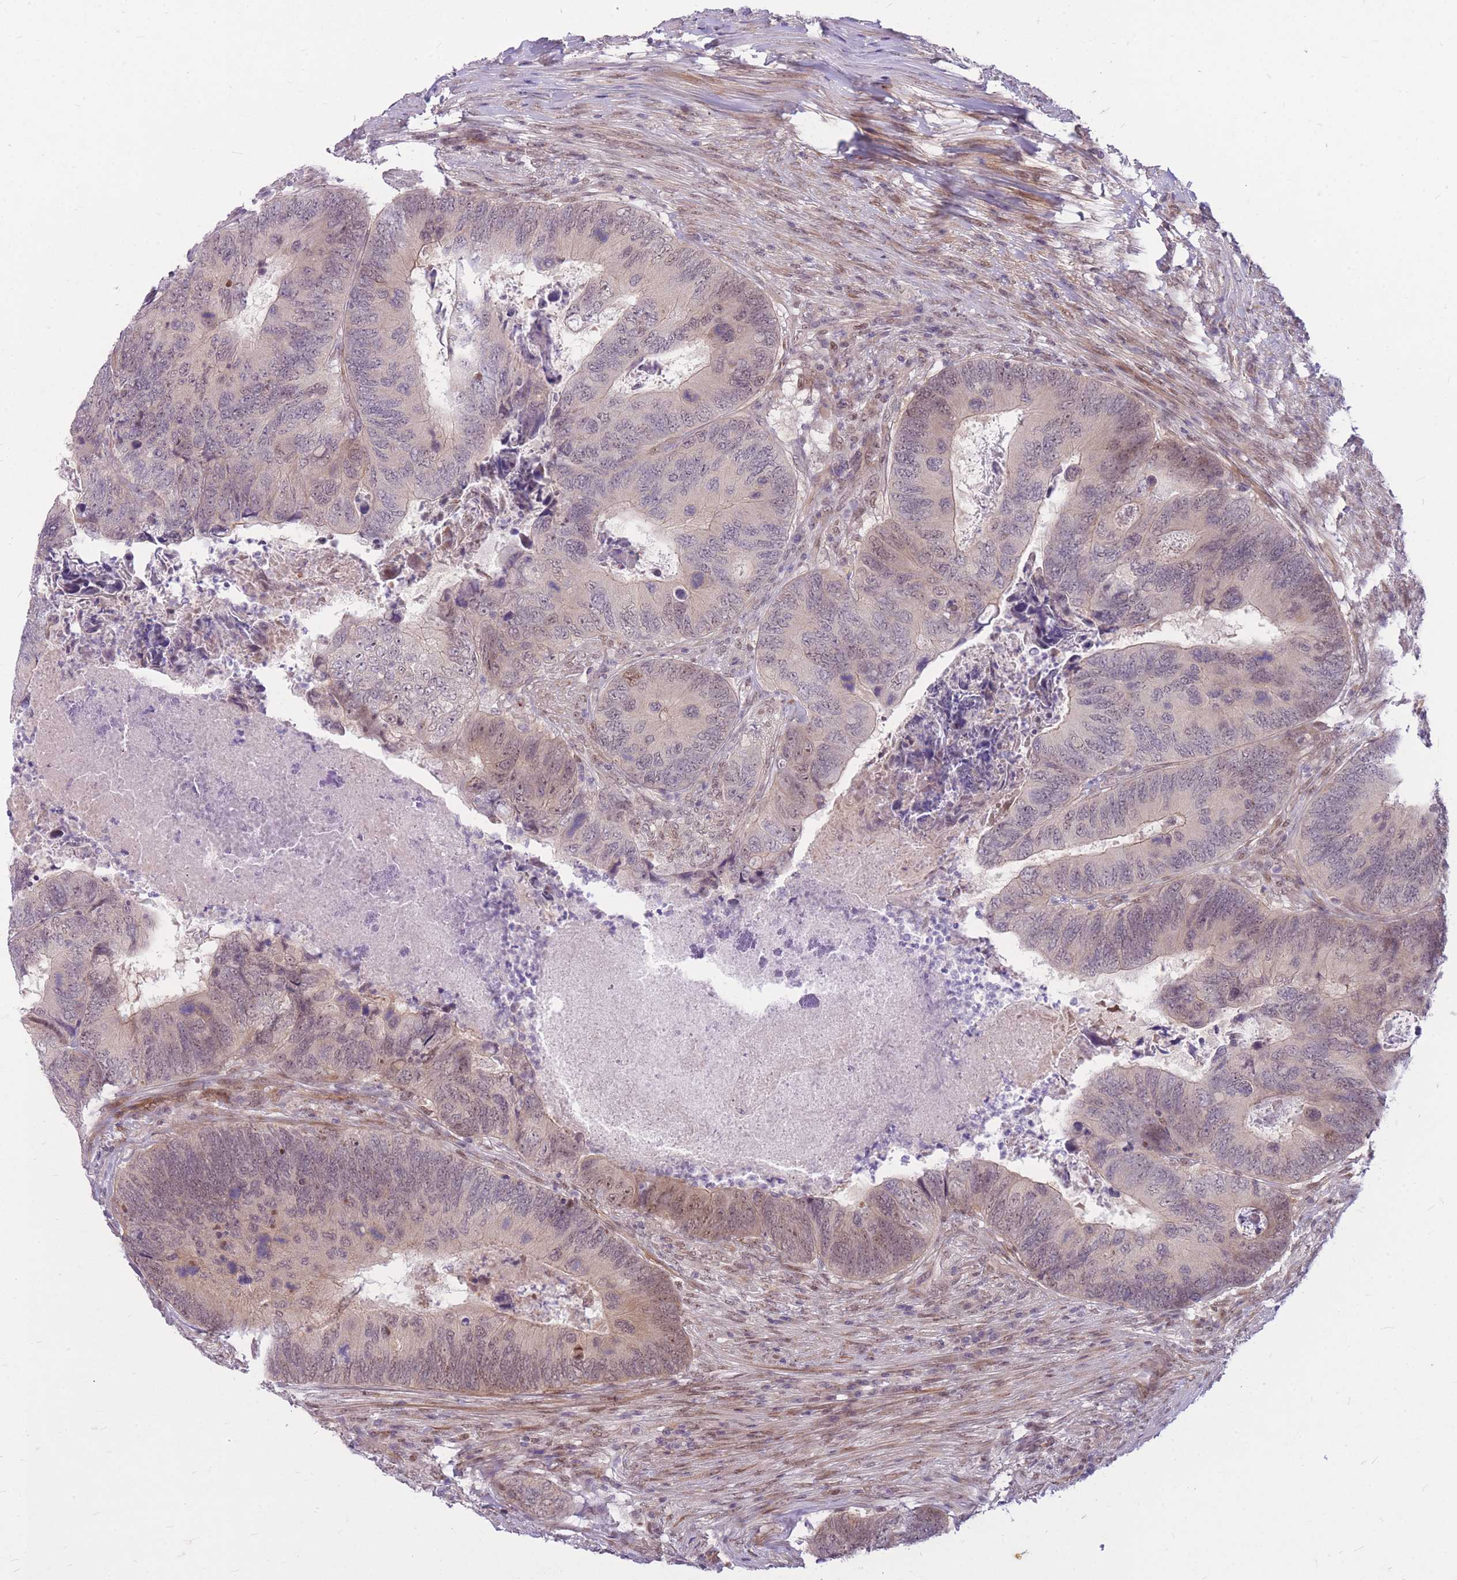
{"staining": {"intensity": "weak", "quantity": "<25%", "location": "cytoplasmic/membranous,nuclear"}, "tissue": "colorectal cancer", "cell_type": "Tumor cells", "image_type": "cancer", "snomed": [{"axis": "morphology", "description": "Adenocarcinoma, NOS"}, {"axis": "topography", "description": "Colon"}], "caption": "High power microscopy image of an IHC micrograph of colorectal adenocarcinoma, revealing no significant expression in tumor cells.", "gene": "ERCC2", "patient": {"sex": "female", "age": 67}}